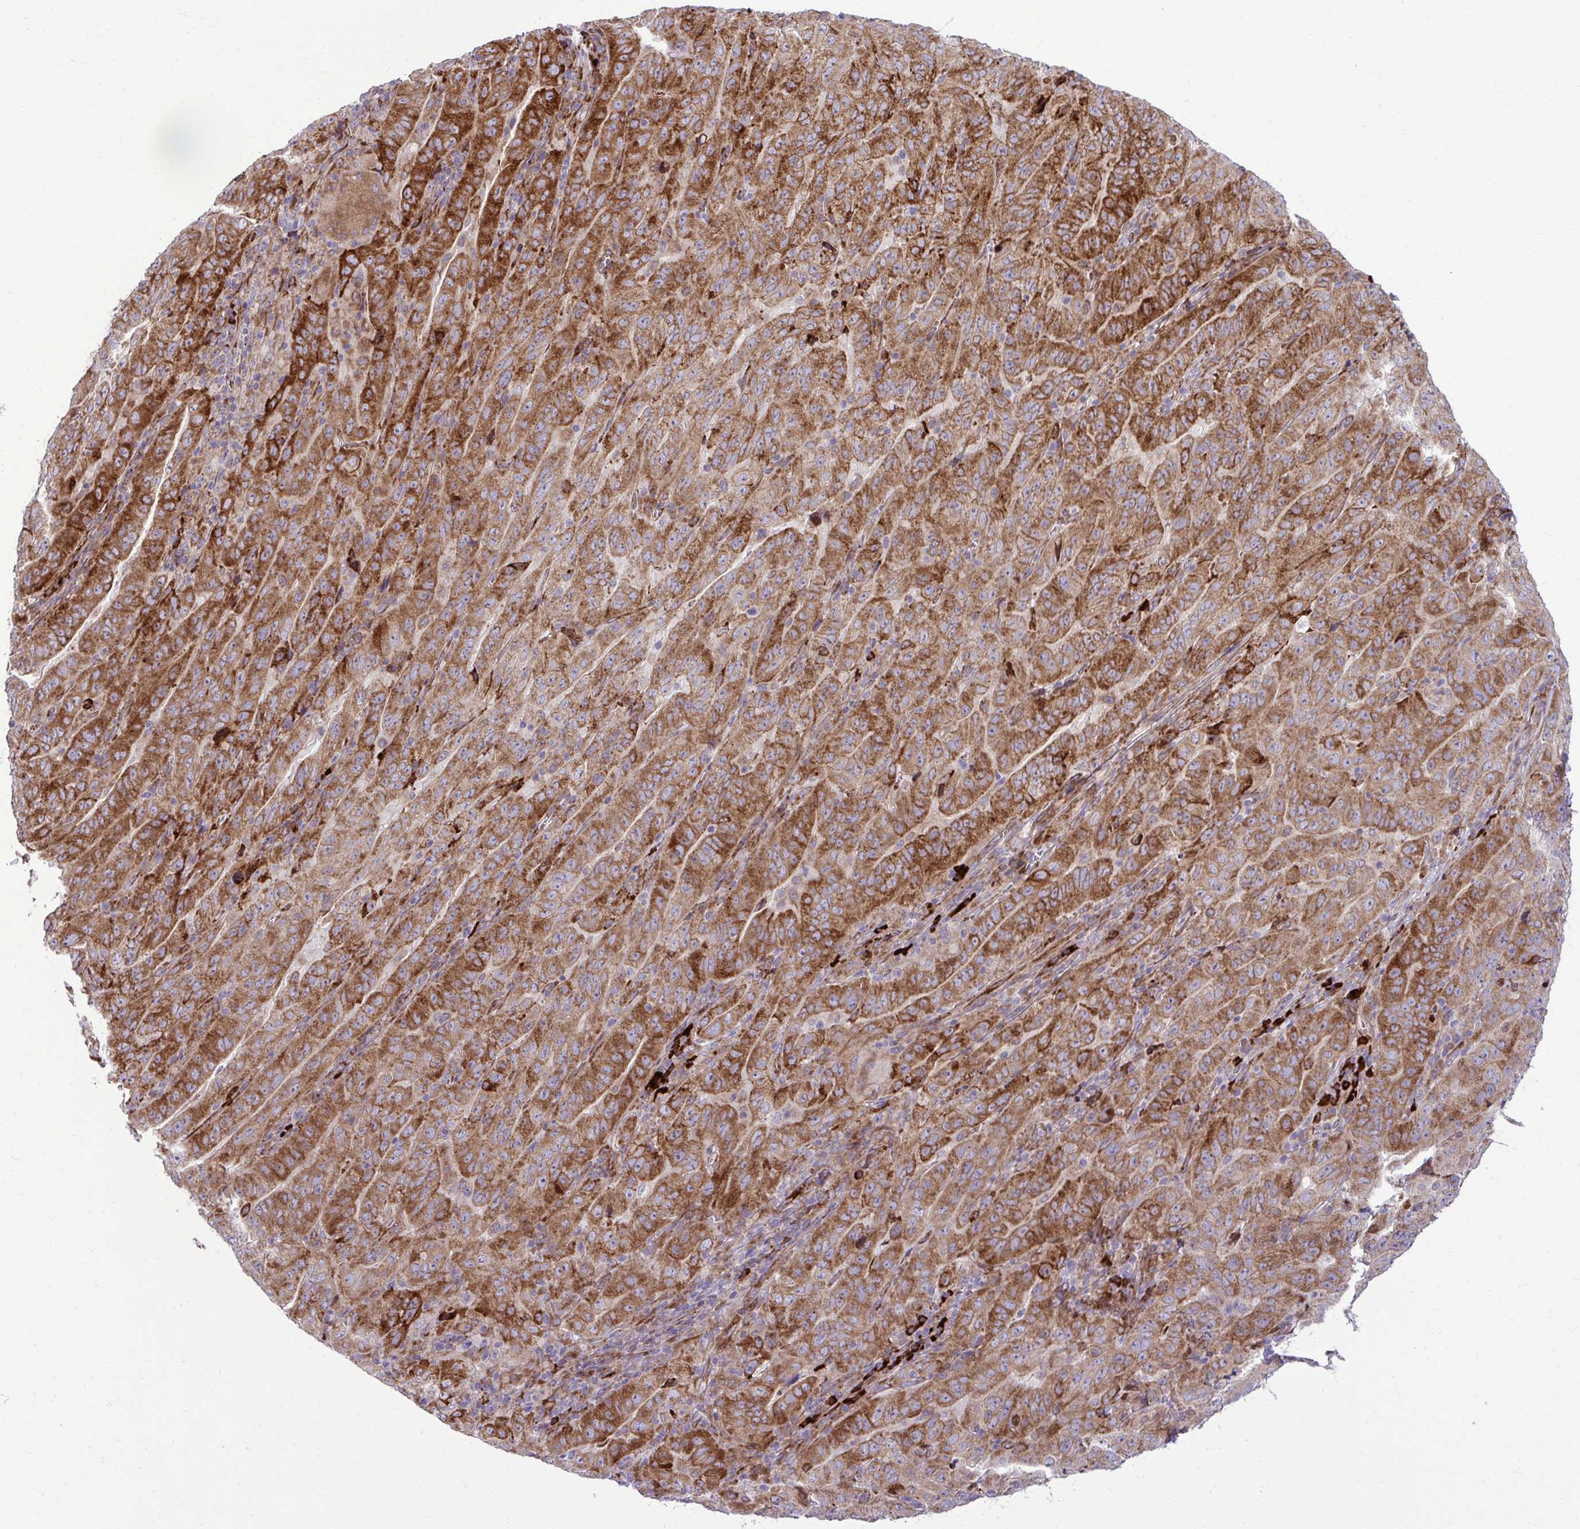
{"staining": {"intensity": "strong", "quantity": ">75%", "location": "cytoplasmic/membranous"}, "tissue": "pancreatic cancer", "cell_type": "Tumor cells", "image_type": "cancer", "snomed": [{"axis": "morphology", "description": "Adenocarcinoma, NOS"}, {"axis": "topography", "description": "Pancreas"}], "caption": "Immunohistochemistry image of neoplastic tissue: pancreatic adenocarcinoma stained using immunohistochemistry reveals high levels of strong protein expression localized specifically in the cytoplasmic/membranous of tumor cells, appearing as a cytoplasmic/membranous brown color.", "gene": "LIMS1", "patient": {"sex": "male", "age": 63}}